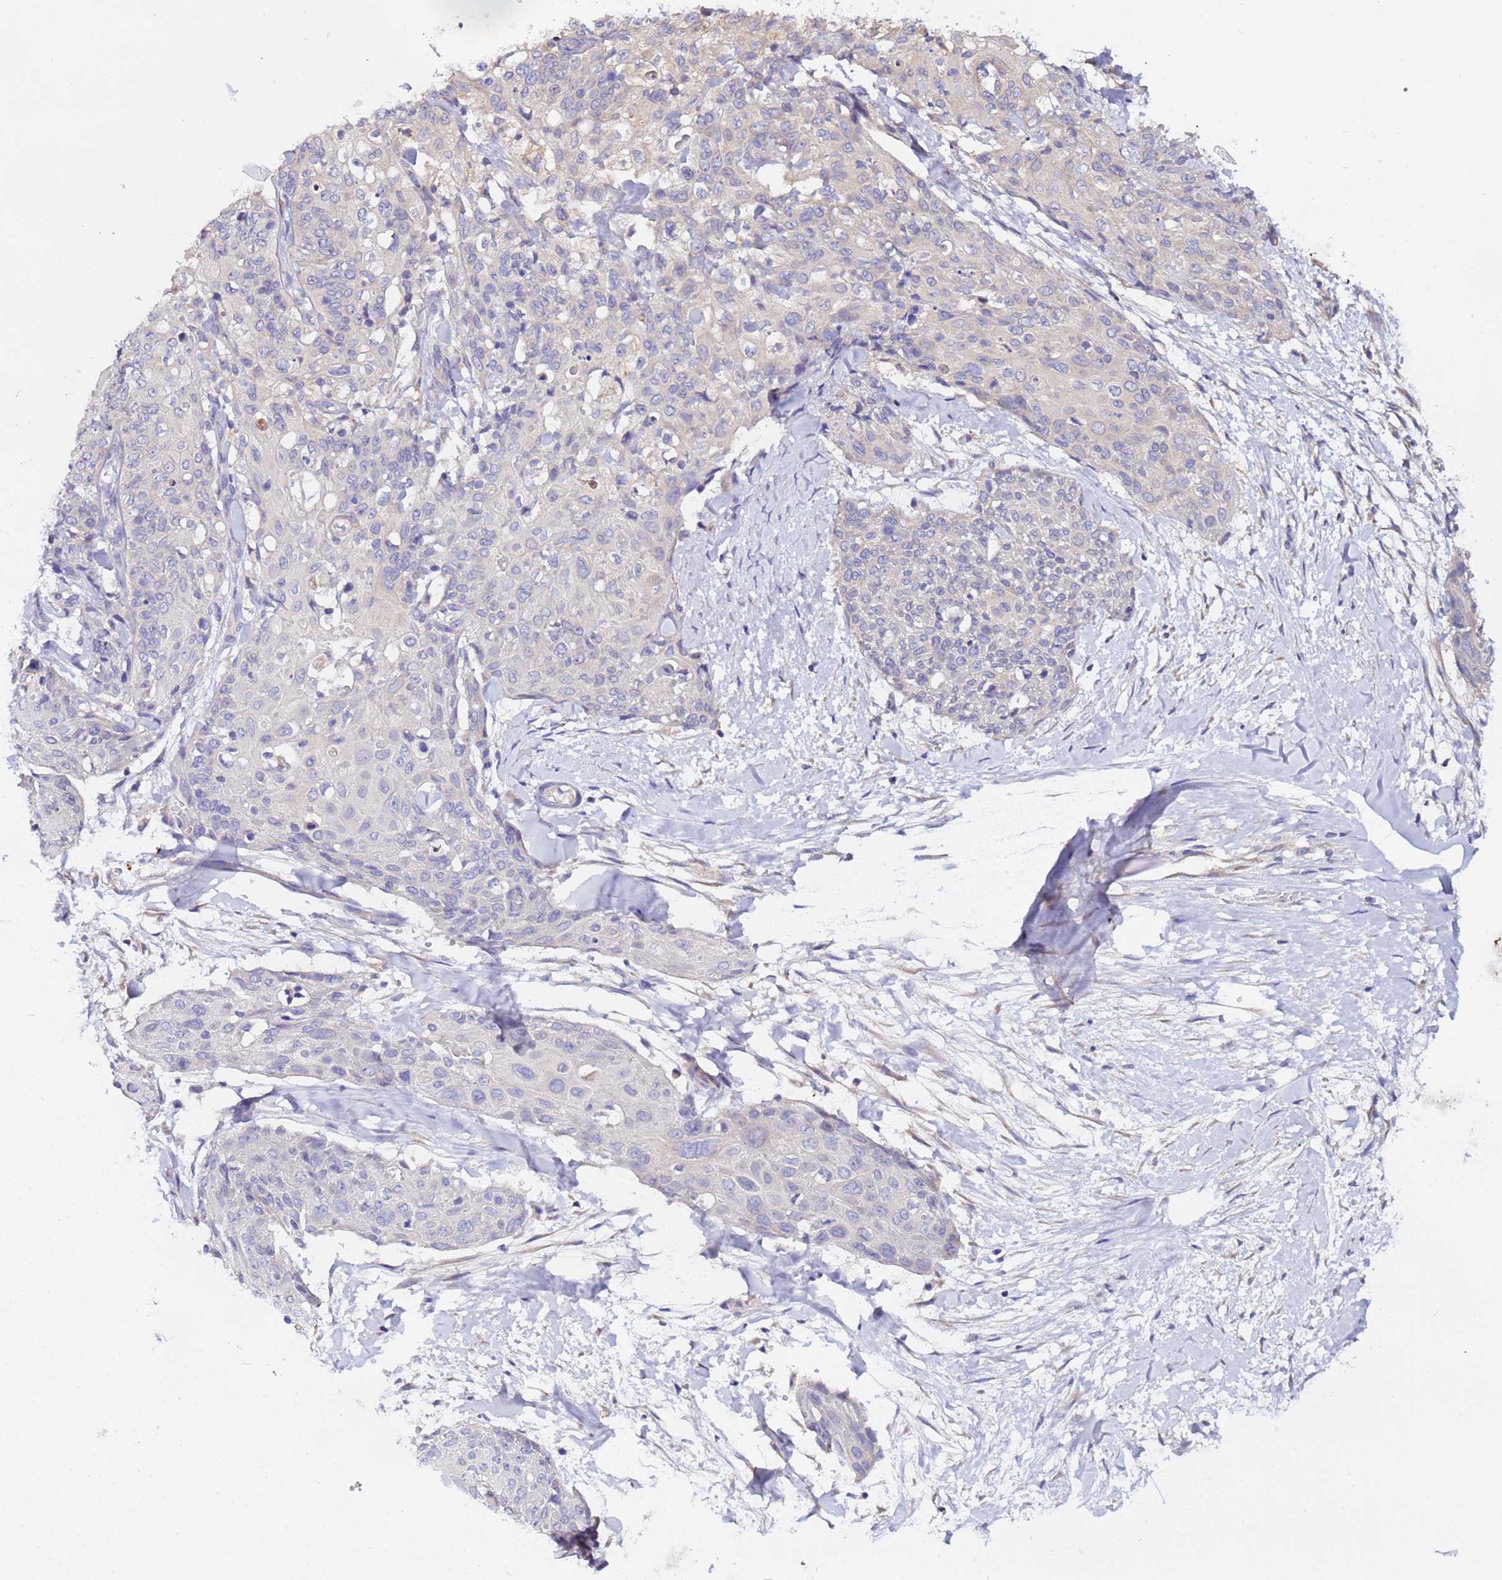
{"staining": {"intensity": "negative", "quantity": "none", "location": "none"}, "tissue": "skin cancer", "cell_type": "Tumor cells", "image_type": "cancer", "snomed": [{"axis": "morphology", "description": "Squamous cell carcinoma, NOS"}, {"axis": "topography", "description": "Skin"}, {"axis": "topography", "description": "Vulva"}], "caption": "Tumor cells show no significant protein positivity in skin cancer (squamous cell carcinoma). Brightfield microscopy of IHC stained with DAB (brown) and hematoxylin (blue), captured at high magnification.", "gene": "ELMOD2", "patient": {"sex": "female", "age": 85}}